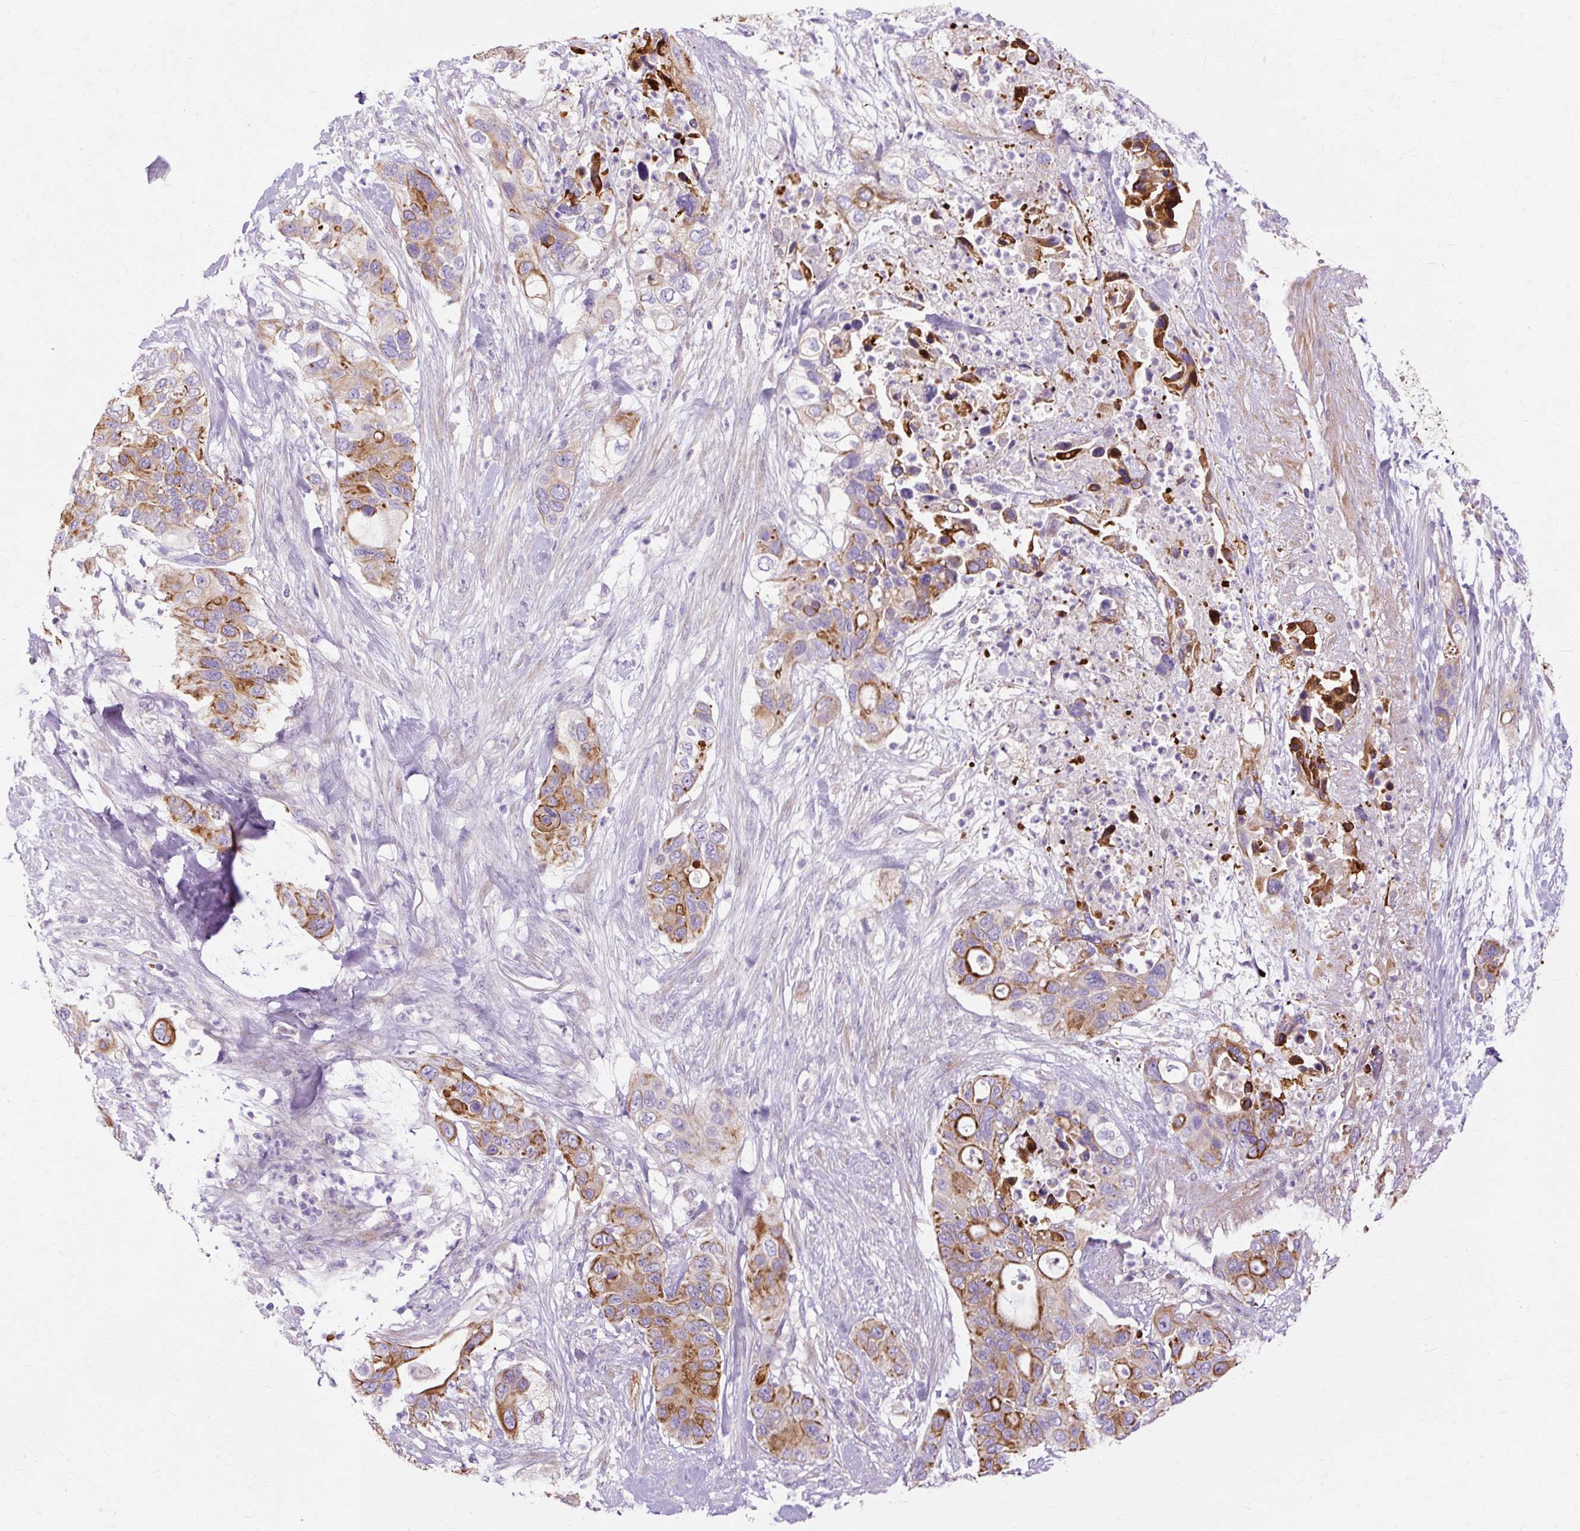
{"staining": {"intensity": "strong", "quantity": "25%-75%", "location": "cytoplasmic/membranous"}, "tissue": "pancreatic cancer", "cell_type": "Tumor cells", "image_type": "cancer", "snomed": [{"axis": "morphology", "description": "Adenocarcinoma, NOS"}, {"axis": "topography", "description": "Pancreas"}], "caption": "Brown immunohistochemical staining in human pancreatic cancer exhibits strong cytoplasmic/membranous positivity in about 25%-75% of tumor cells.", "gene": "DCTN4", "patient": {"sex": "female", "age": 71}}